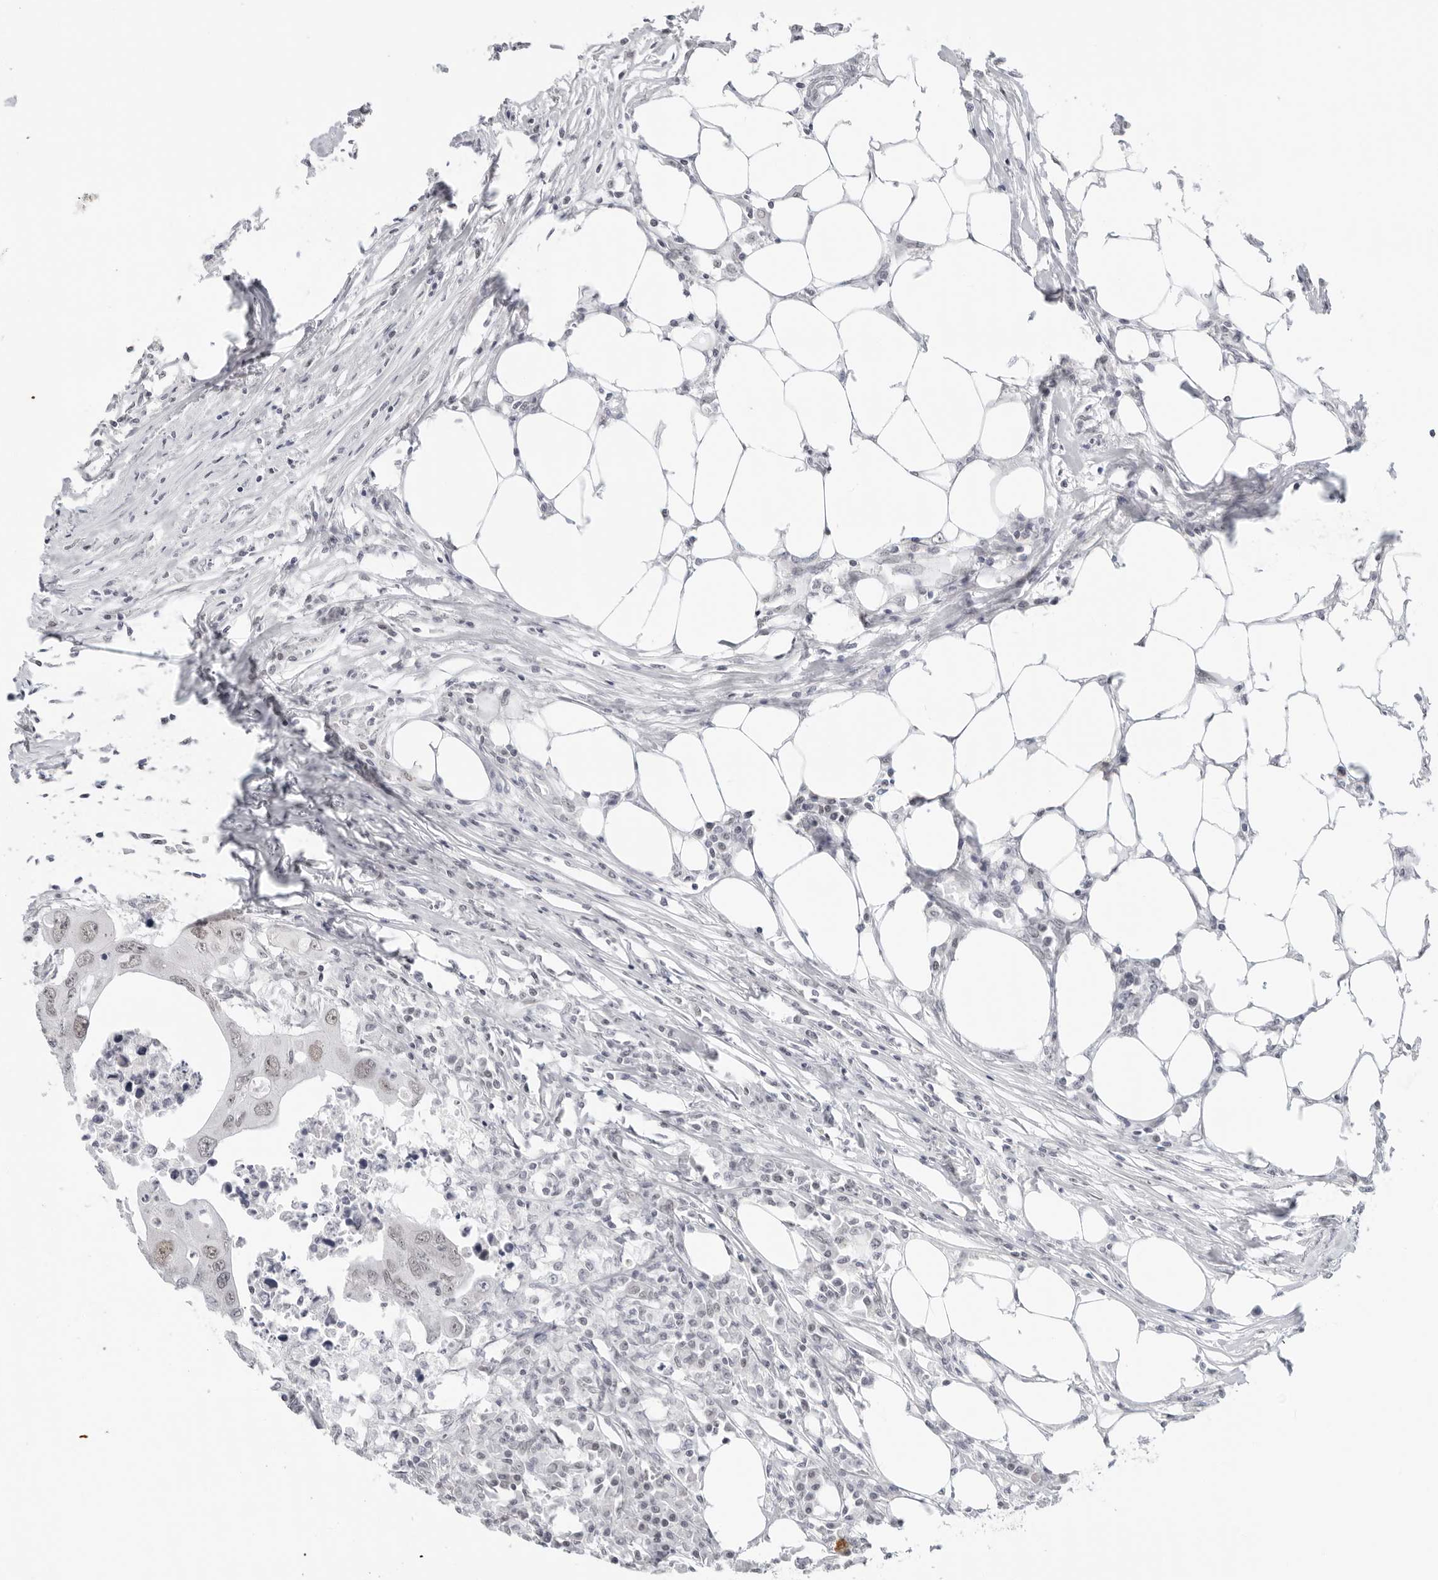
{"staining": {"intensity": "negative", "quantity": "none", "location": "none"}, "tissue": "colorectal cancer", "cell_type": "Tumor cells", "image_type": "cancer", "snomed": [{"axis": "morphology", "description": "Adenocarcinoma, NOS"}, {"axis": "topography", "description": "Colon"}], "caption": "Colorectal cancer was stained to show a protein in brown. There is no significant staining in tumor cells. (Brightfield microscopy of DAB (3,3'-diaminobenzidine) immunohistochemistry at high magnification).", "gene": "FOXK2", "patient": {"sex": "male", "age": 71}}